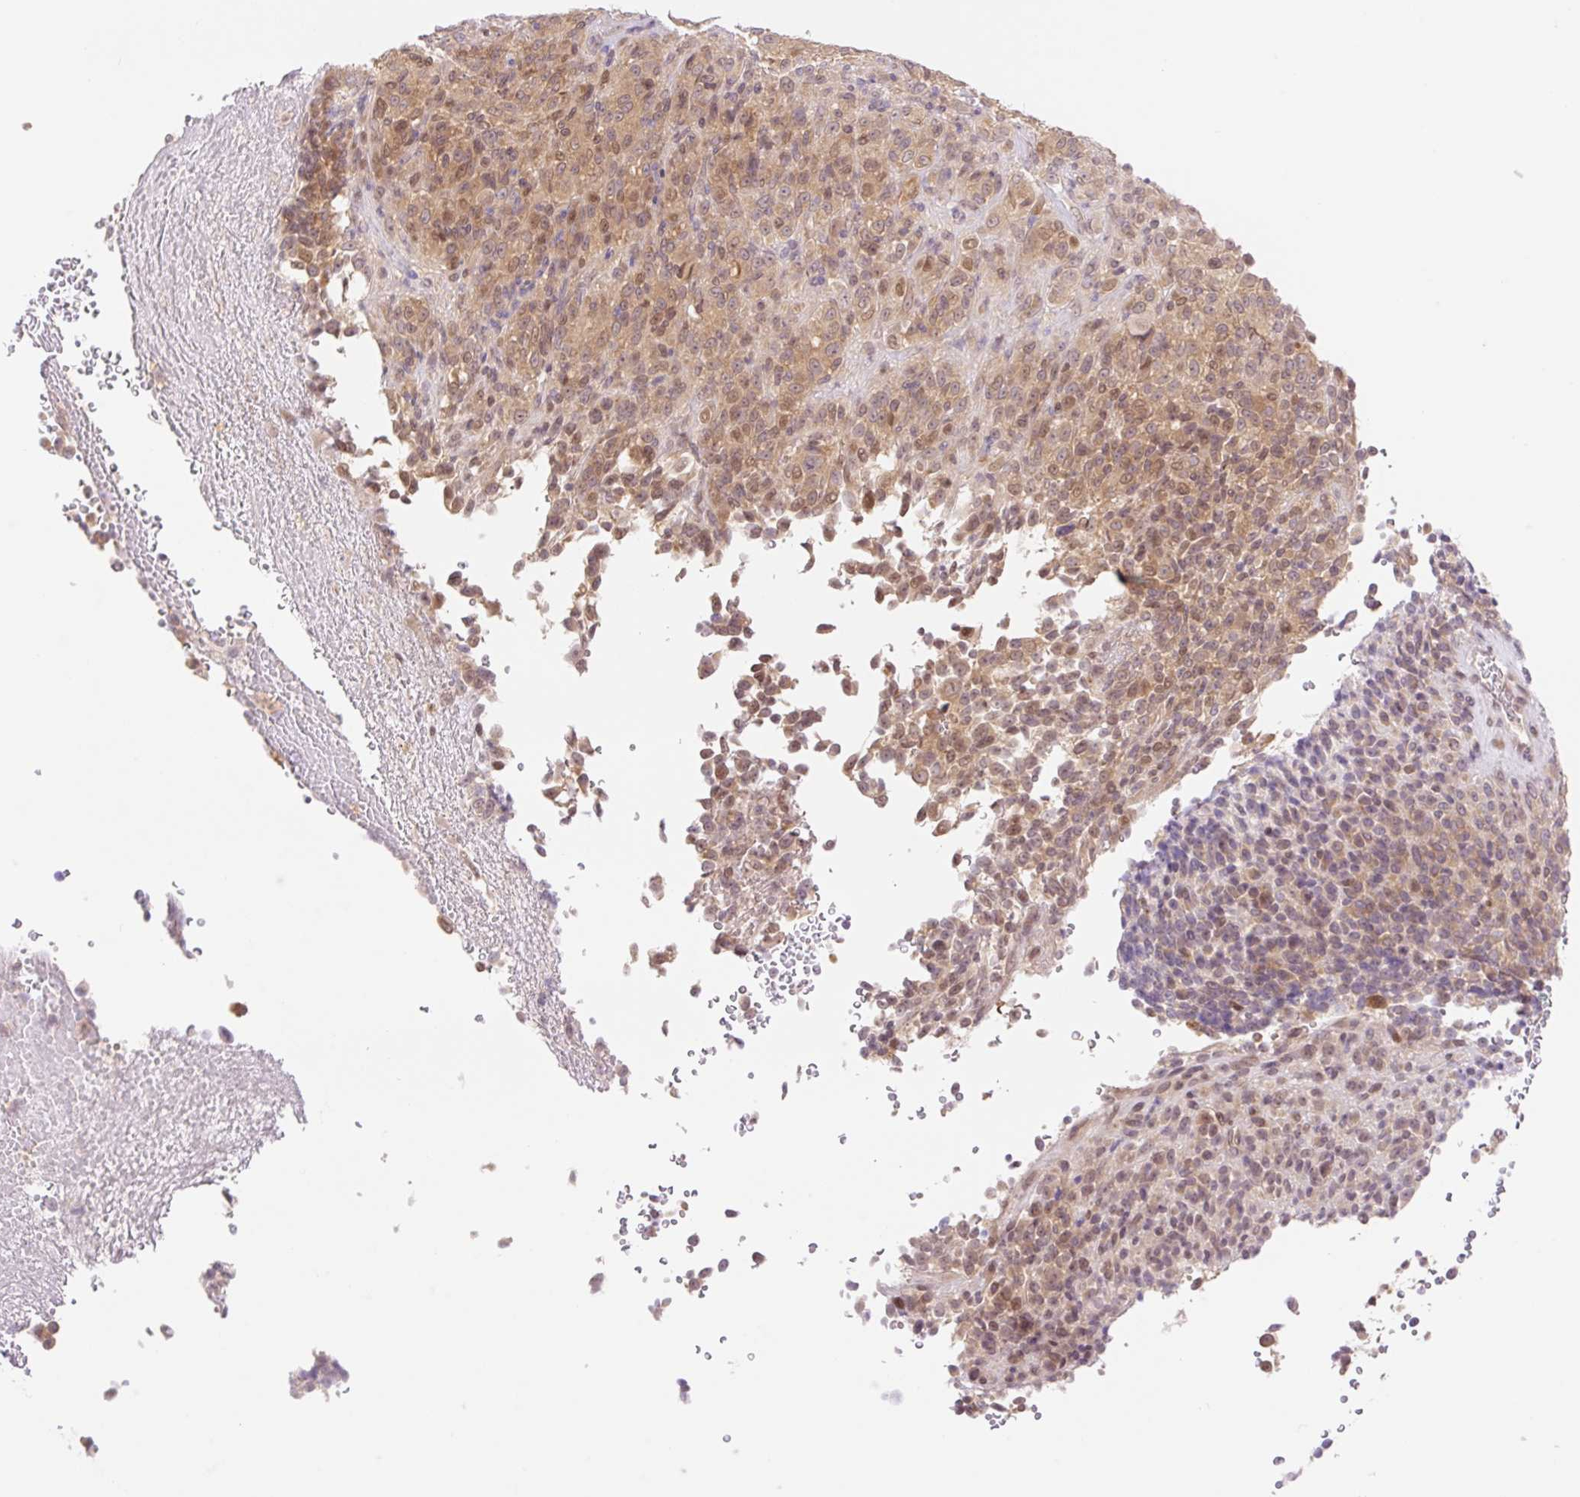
{"staining": {"intensity": "moderate", "quantity": ">75%", "location": "cytoplasmic/membranous,nuclear"}, "tissue": "melanoma", "cell_type": "Tumor cells", "image_type": "cancer", "snomed": [{"axis": "morphology", "description": "Malignant melanoma, Metastatic site"}, {"axis": "topography", "description": "Brain"}], "caption": "A medium amount of moderate cytoplasmic/membranous and nuclear staining is identified in about >75% of tumor cells in melanoma tissue.", "gene": "VPS25", "patient": {"sex": "female", "age": 56}}